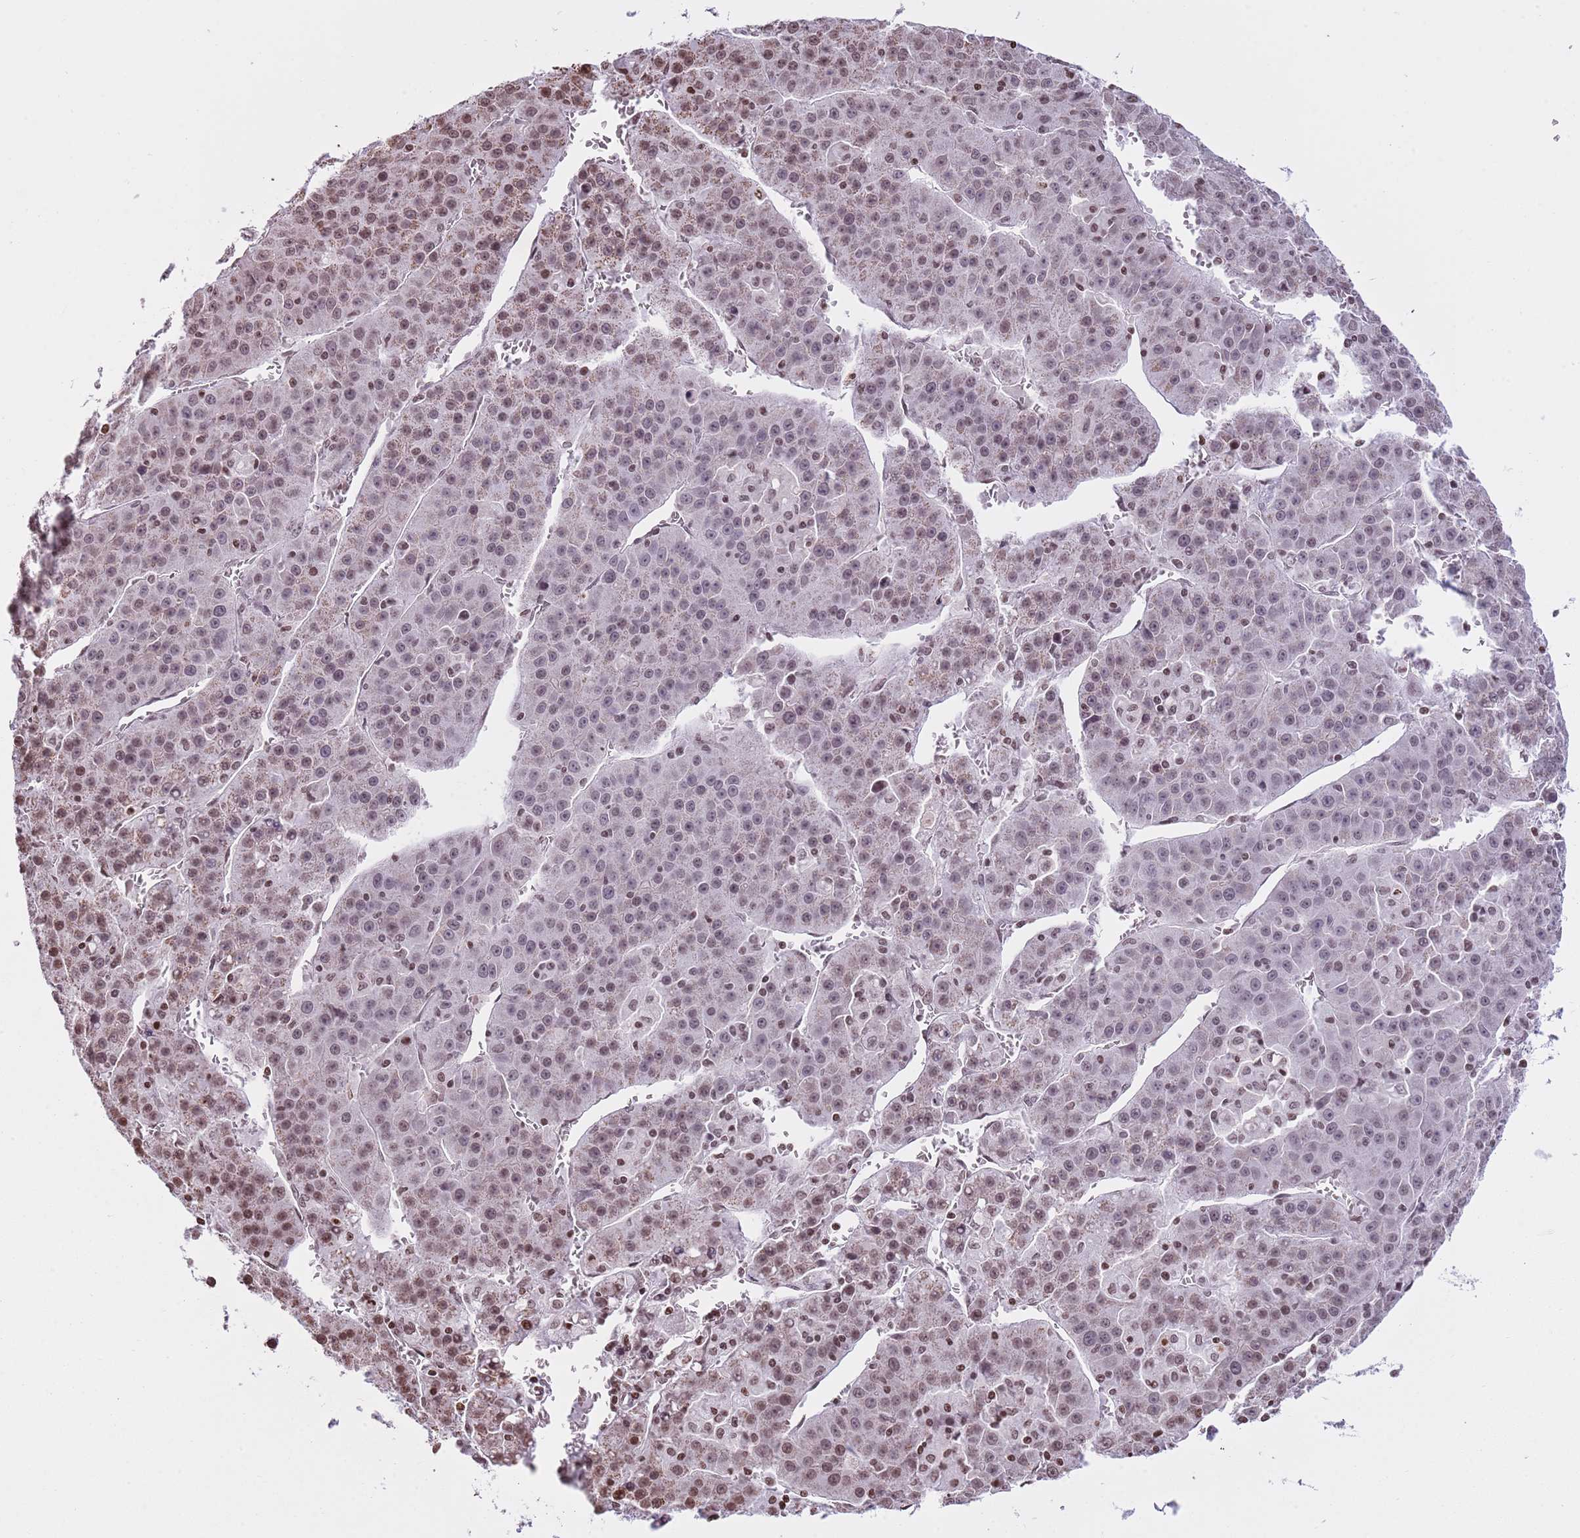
{"staining": {"intensity": "moderate", "quantity": "25%-75%", "location": "nuclear"}, "tissue": "liver cancer", "cell_type": "Tumor cells", "image_type": "cancer", "snomed": [{"axis": "morphology", "description": "Carcinoma, Hepatocellular, NOS"}, {"axis": "topography", "description": "Liver"}], "caption": "Liver cancer was stained to show a protein in brown. There is medium levels of moderate nuclear staining in approximately 25%-75% of tumor cells.", "gene": "KPNA3", "patient": {"sex": "female", "age": 53}}